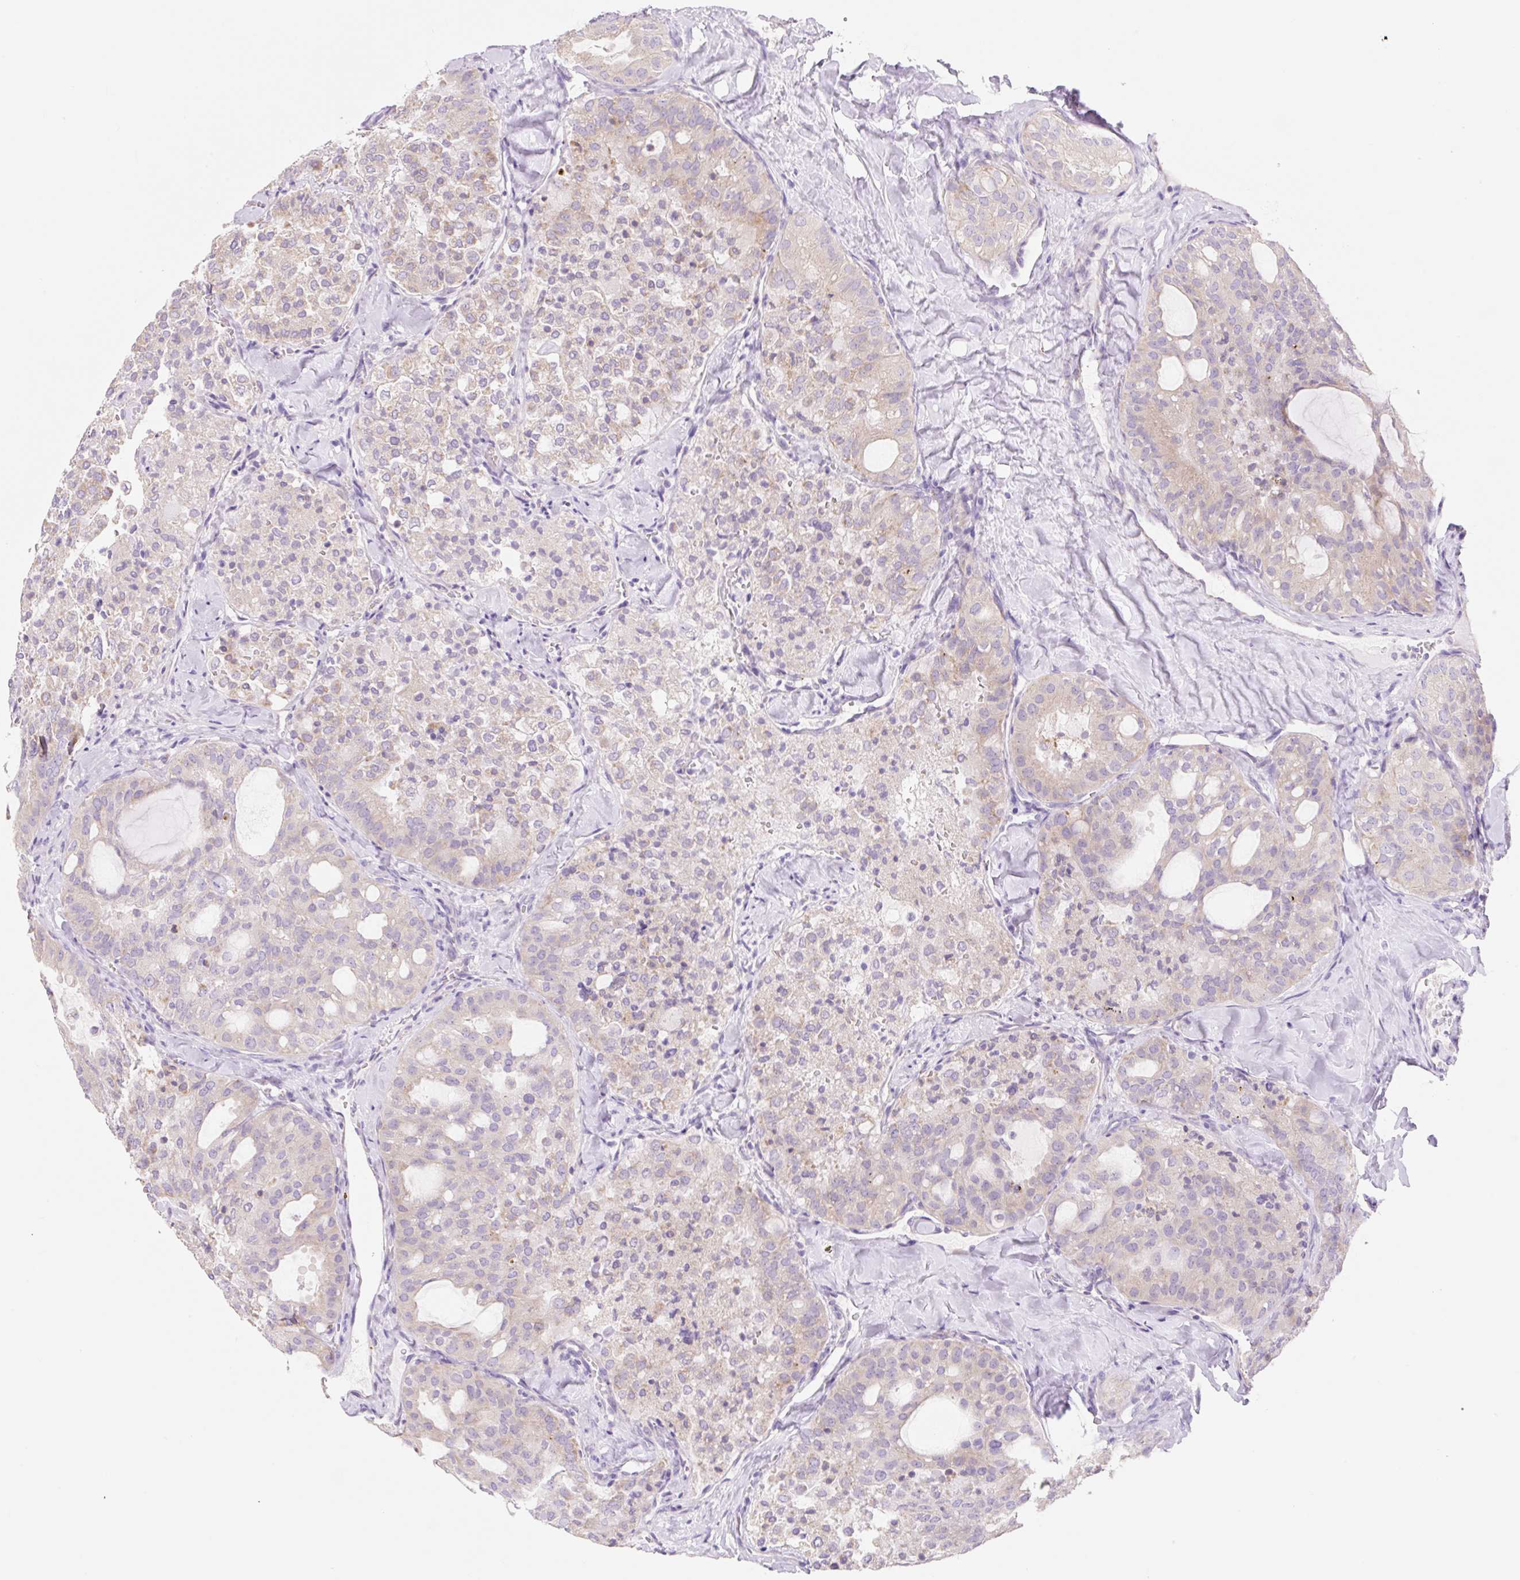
{"staining": {"intensity": "weak", "quantity": "<25%", "location": "cytoplasmic/membranous"}, "tissue": "thyroid cancer", "cell_type": "Tumor cells", "image_type": "cancer", "snomed": [{"axis": "morphology", "description": "Follicular adenoma carcinoma, NOS"}, {"axis": "topography", "description": "Thyroid gland"}], "caption": "Immunohistochemistry (IHC) of thyroid cancer (follicular adenoma carcinoma) shows no expression in tumor cells.", "gene": "CLEC3A", "patient": {"sex": "male", "age": 75}}